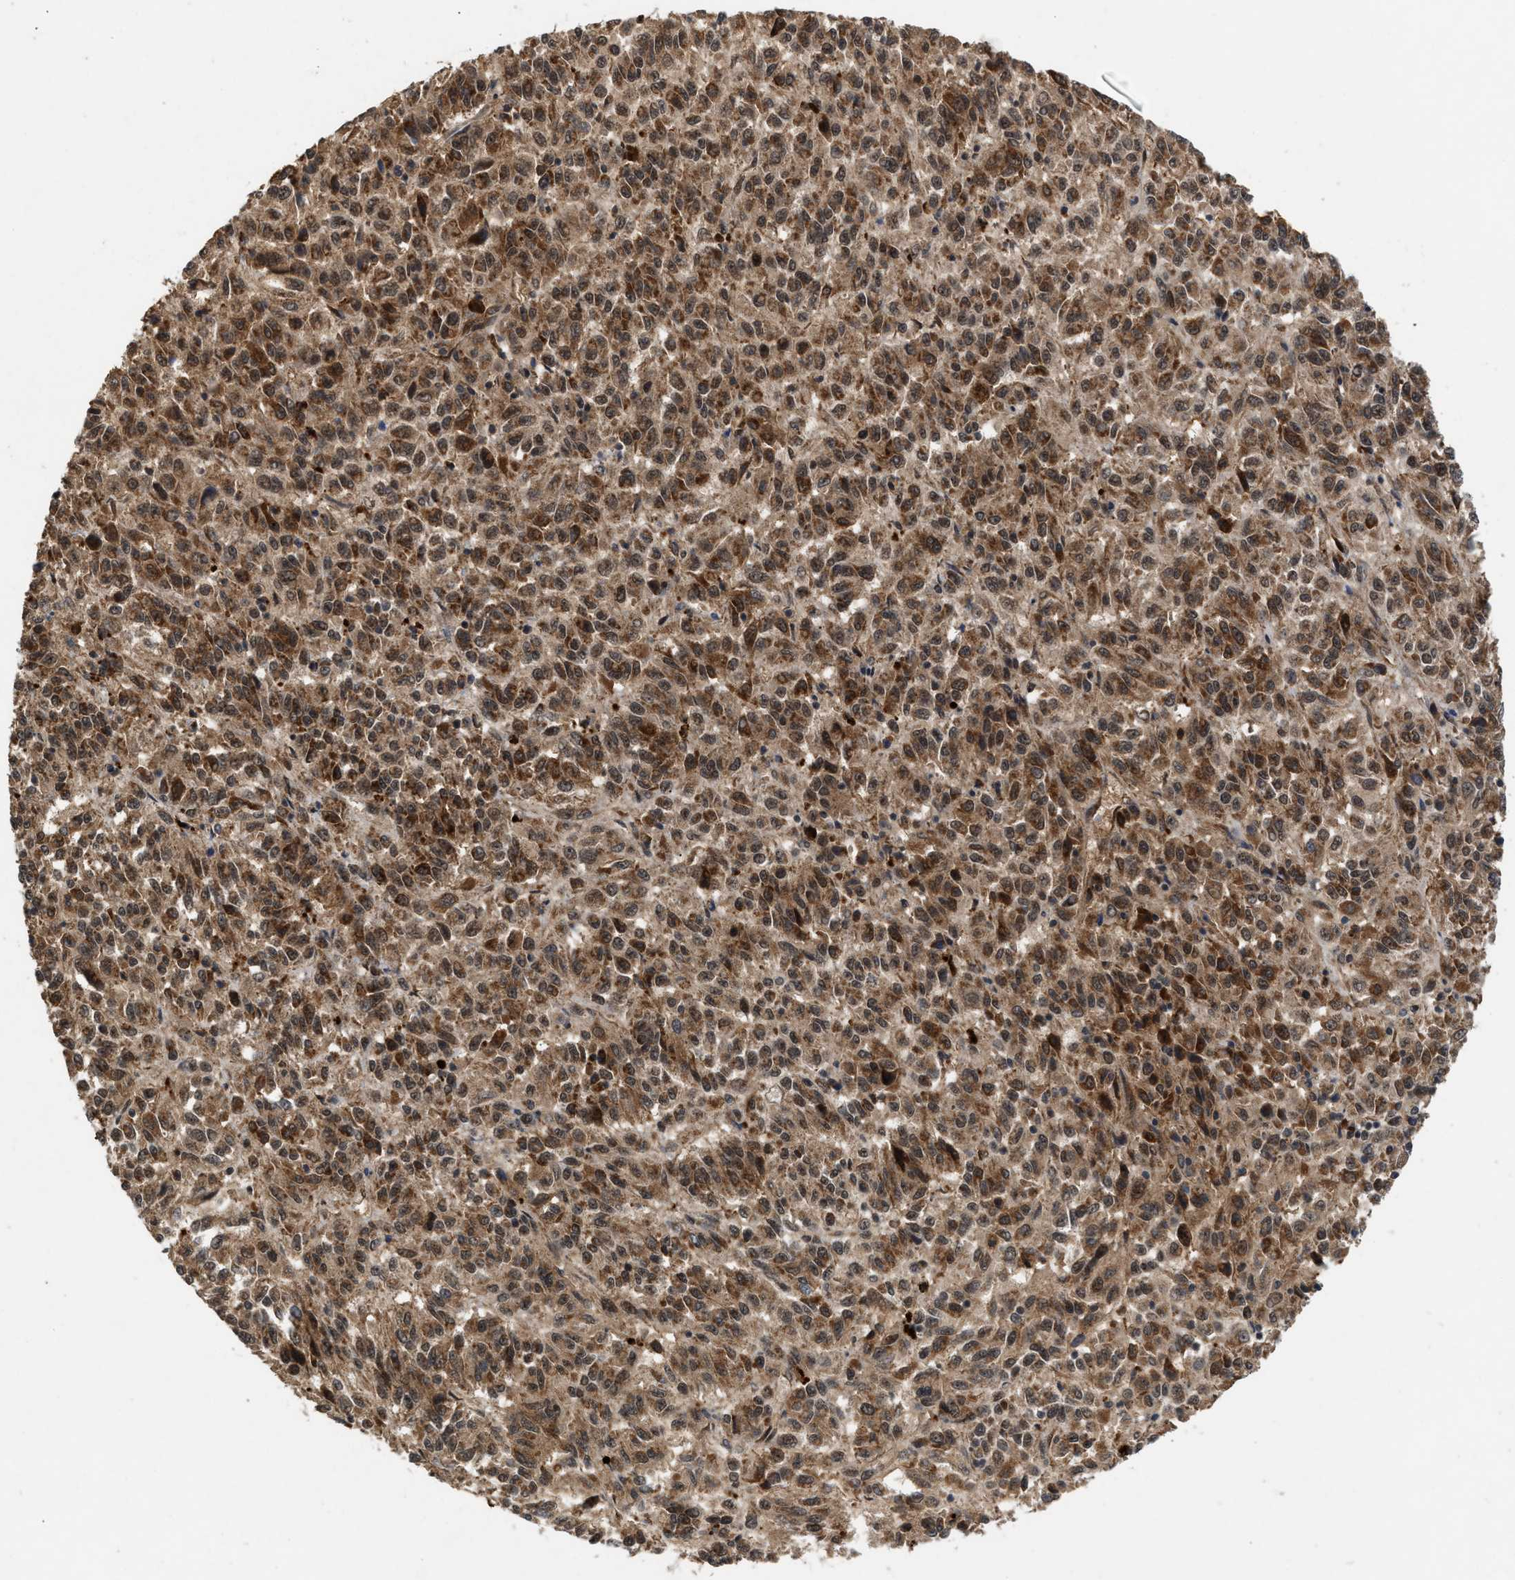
{"staining": {"intensity": "moderate", "quantity": ">75%", "location": "cytoplasmic/membranous,nuclear"}, "tissue": "melanoma", "cell_type": "Tumor cells", "image_type": "cancer", "snomed": [{"axis": "morphology", "description": "Malignant melanoma, Metastatic site"}, {"axis": "topography", "description": "Lung"}], "caption": "Protein expression analysis of malignant melanoma (metastatic site) shows moderate cytoplasmic/membranous and nuclear expression in about >75% of tumor cells.", "gene": "RUSC2", "patient": {"sex": "male", "age": 64}}